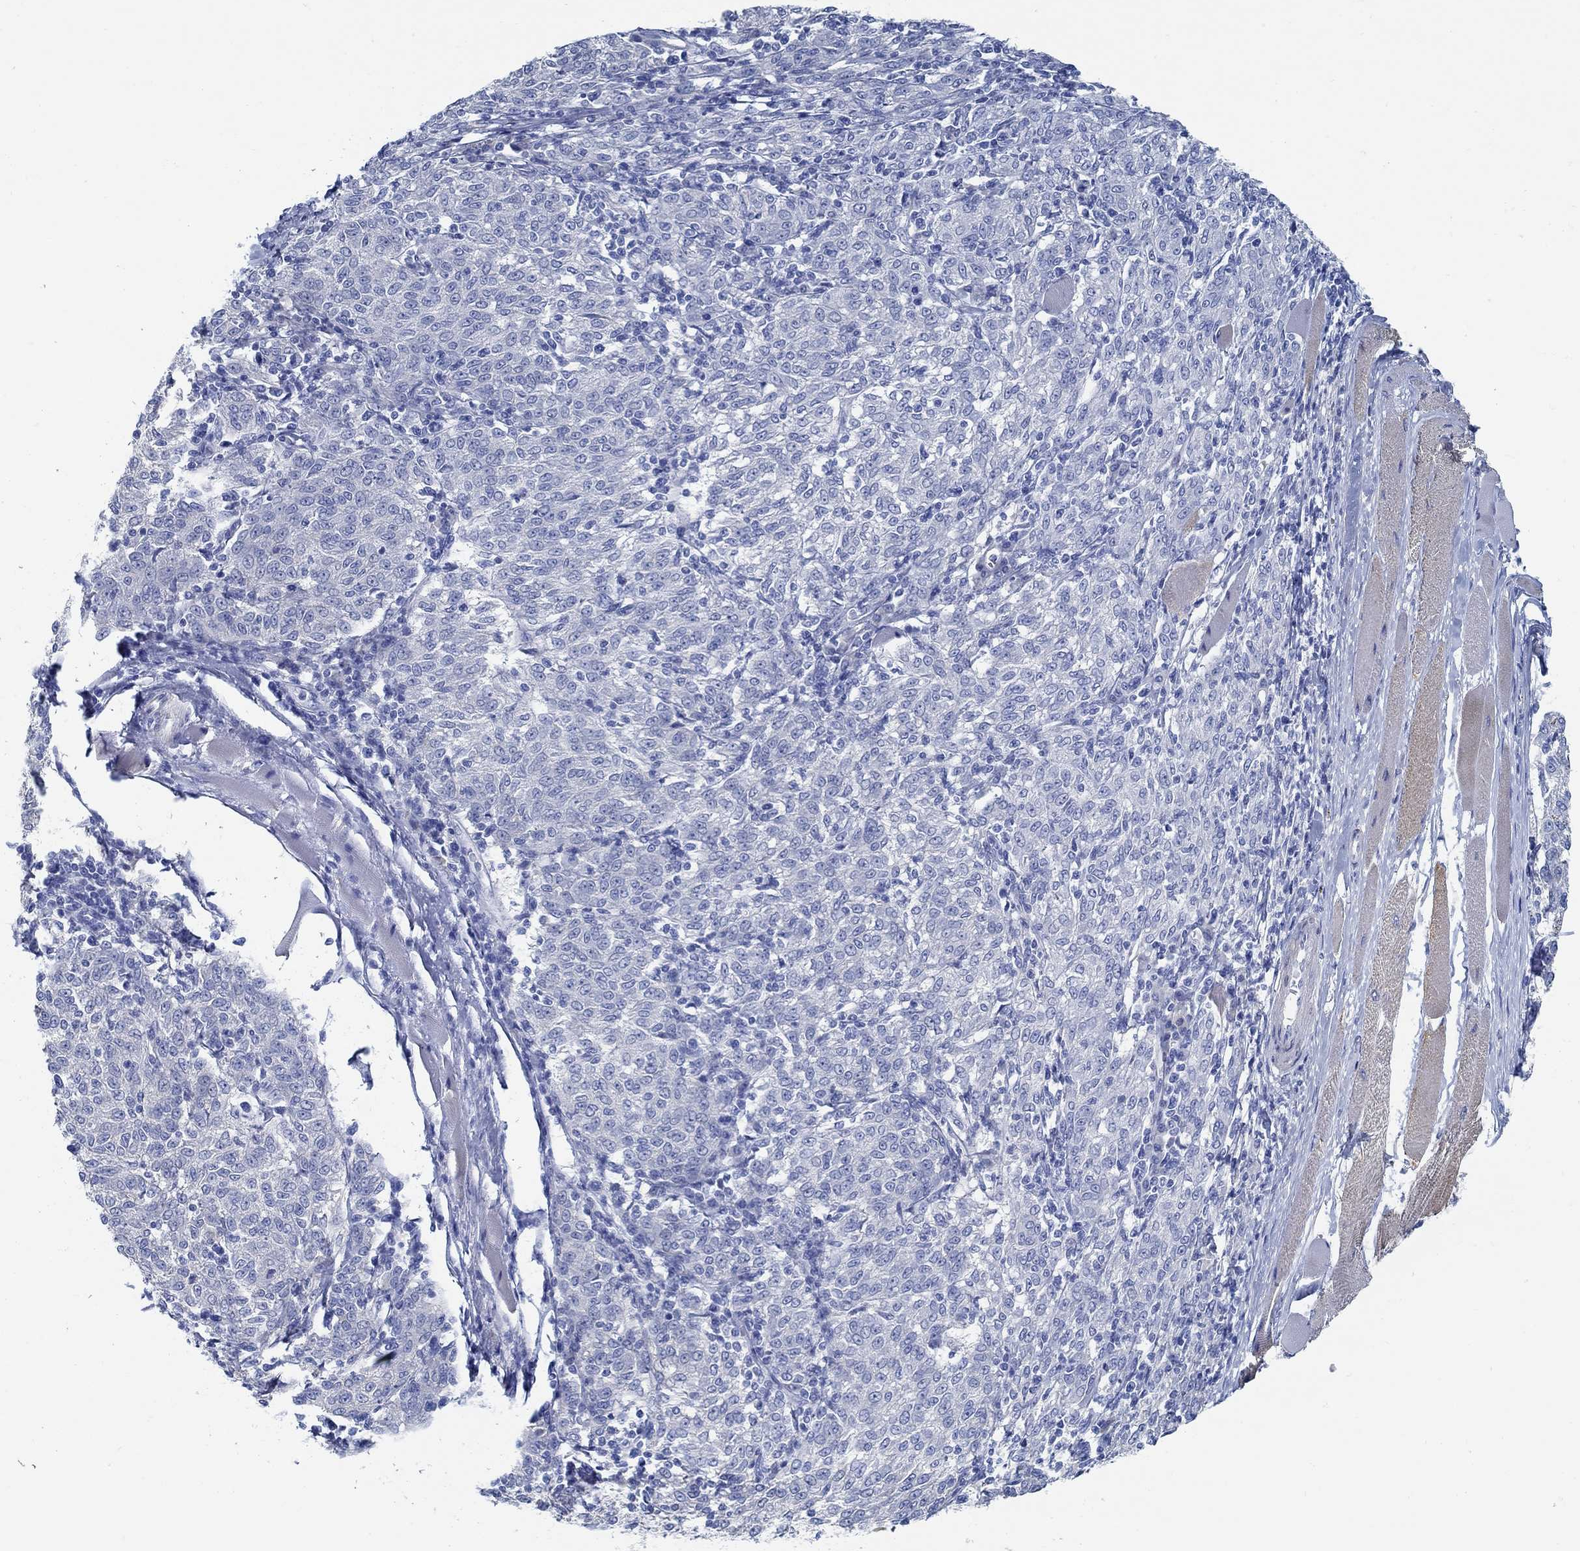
{"staining": {"intensity": "negative", "quantity": "none", "location": "none"}, "tissue": "melanoma", "cell_type": "Tumor cells", "image_type": "cancer", "snomed": [{"axis": "morphology", "description": "Malignant melanoma, NOS"}, {"axis": "topography", "description": "Skin"}], "caption": "An IHC photomicrograph of malignant melanoma is shown. There is no staining in tumor cells of malignant melanoma.", "gene": "C15orf39", "patient": {"sex": "female", "age": 72}}